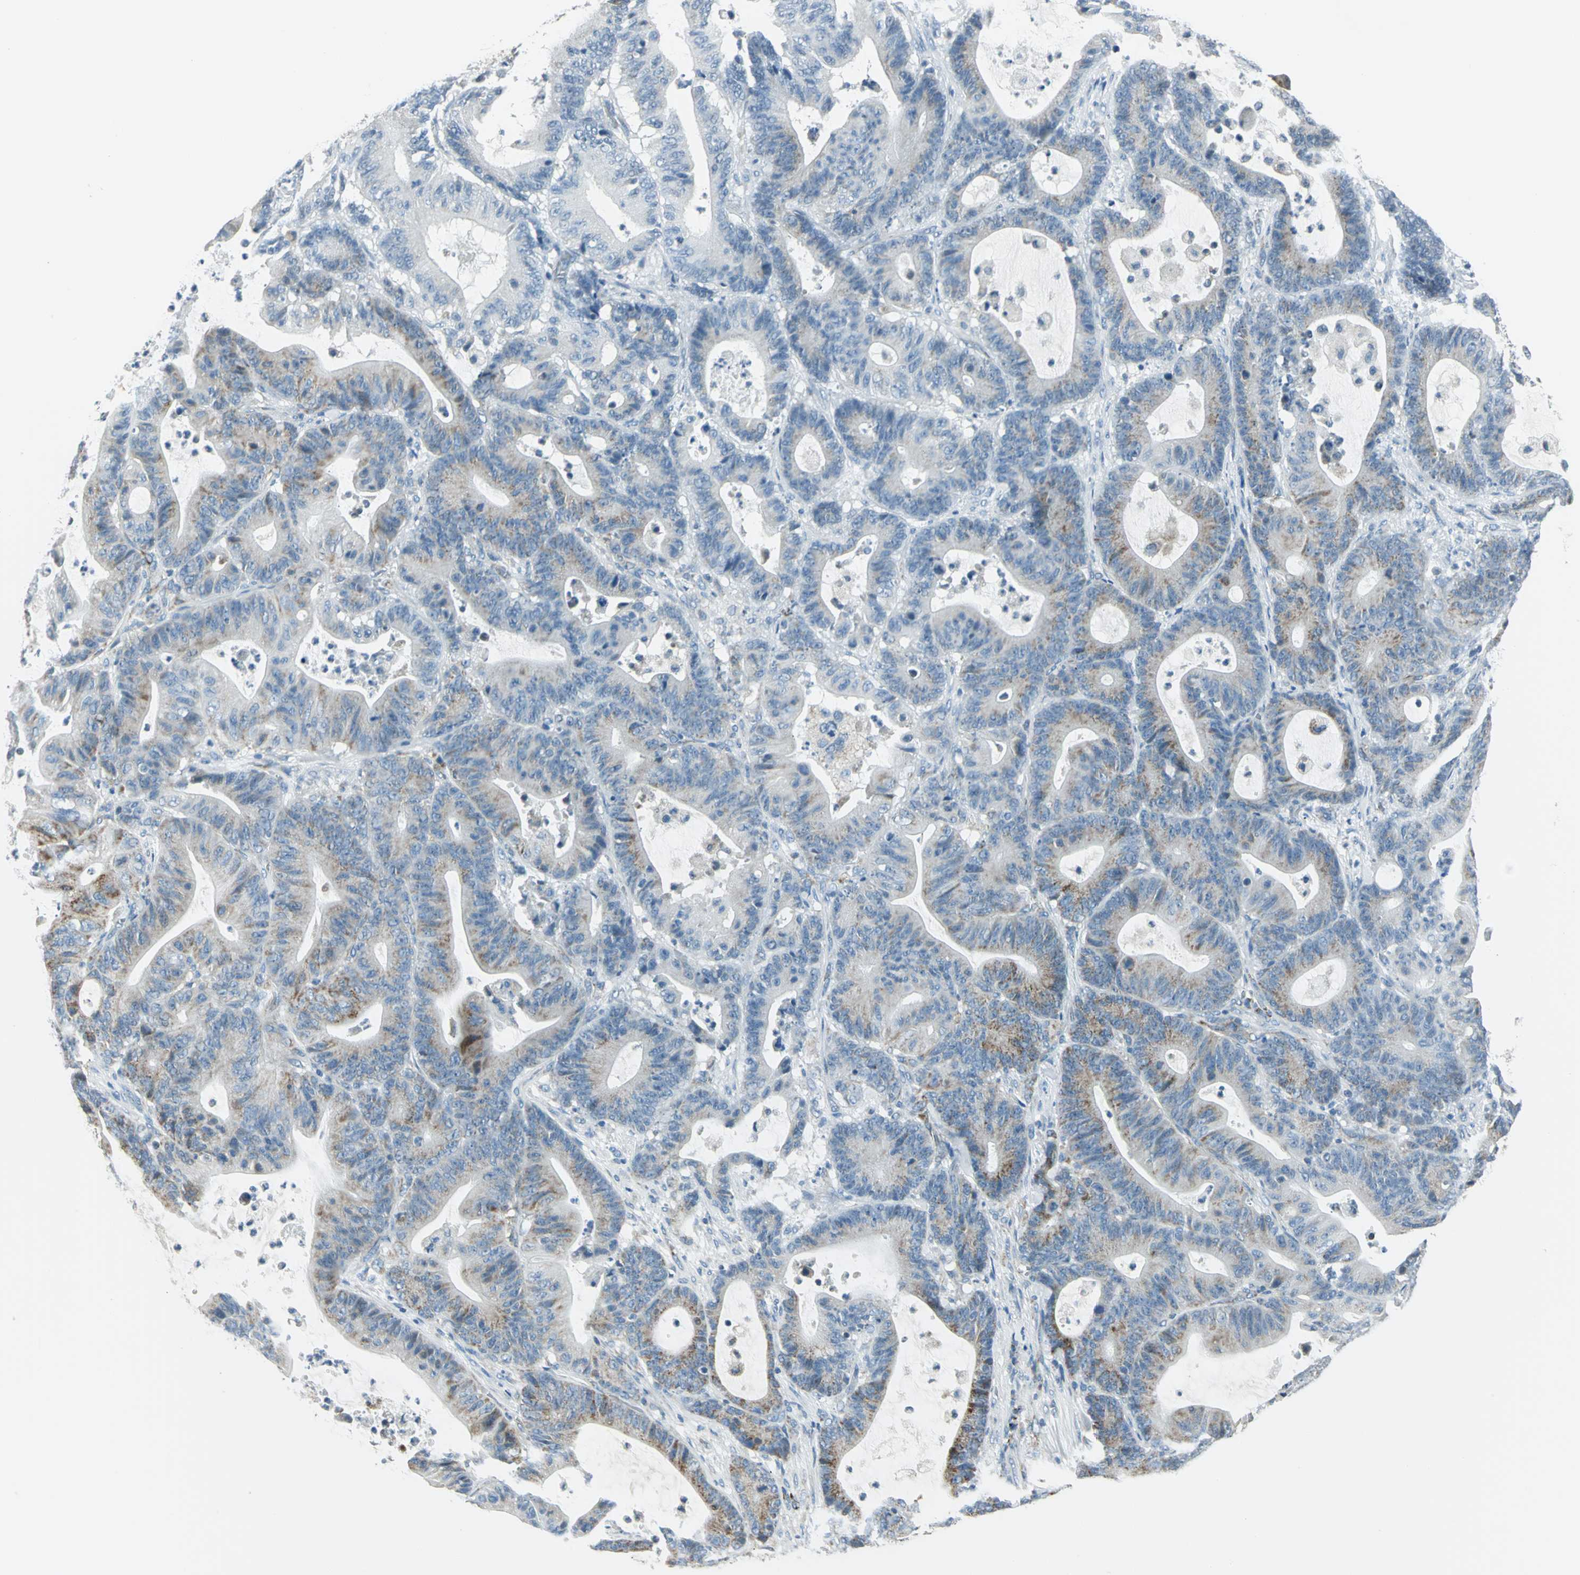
{"staining": {"intensity": "moderate", "quantity": "25%-75%", "location": "cytoplasmic/membranous"}, "tissue": "colorectal cancer", "cell_type": "Tumor cells", "image_type": "cancer", "snomed": [{"axis": "morphology", "description": "Adenocarcinoma, NOS"}, {"axis": "topography", "description": "Colon"}], "caption": "An IHC histopathology image of neoplastic tissue is shown. Protein staining in brown labels moderate cytoplasmic/membranous positivity in adenocarcinoma (colorectal) within tumor cells. The staining was performed using DAB, with brown indicating positive protein expression. Nuclei are stained blue with hematoxylin.", "gene": "ACADM", "patient": {"sex": "female", "age": 84}}